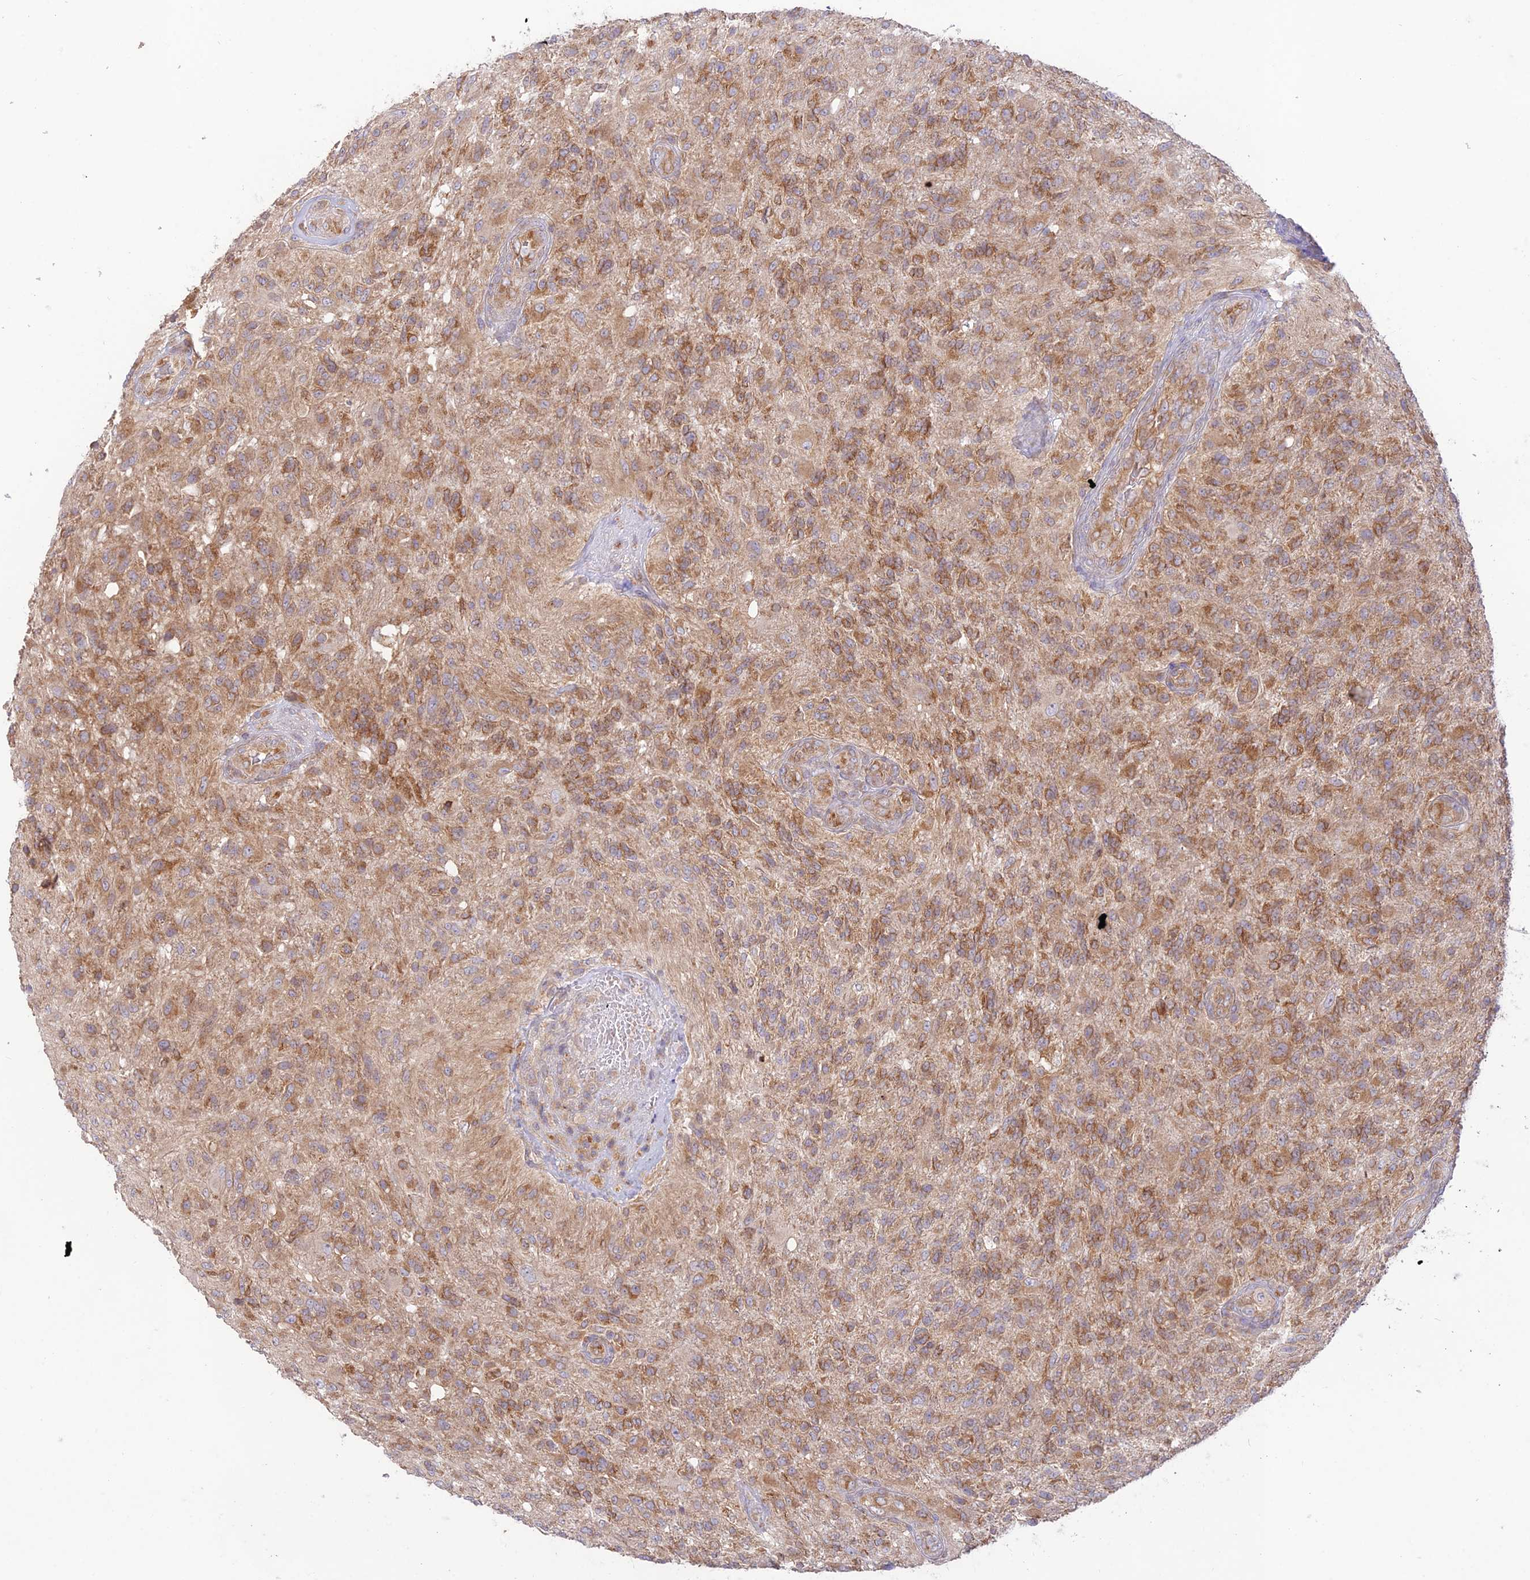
{"staining": {"intensity": "moderate", "quantity": ">75%", "location": "cytoplasmic/membranous"}, "tissue": "glioma", "cell_type": "Tumor cells", "image_type": "cancer", "snomed": [{"axis": "morphology", "description": "Glioma, malignant, High grade"}, {"axis": "topography", "description": "Brain"}], "caption": "IHC micrograph of human malignant glioma (high-grade) stained for a protein (brown), which shows medium levels of moderate cytoplasmic/membranous staining in about >75% of tumor cells.", "gene": "TMEM259", "patient": {"sex": "male", "age": 56}}